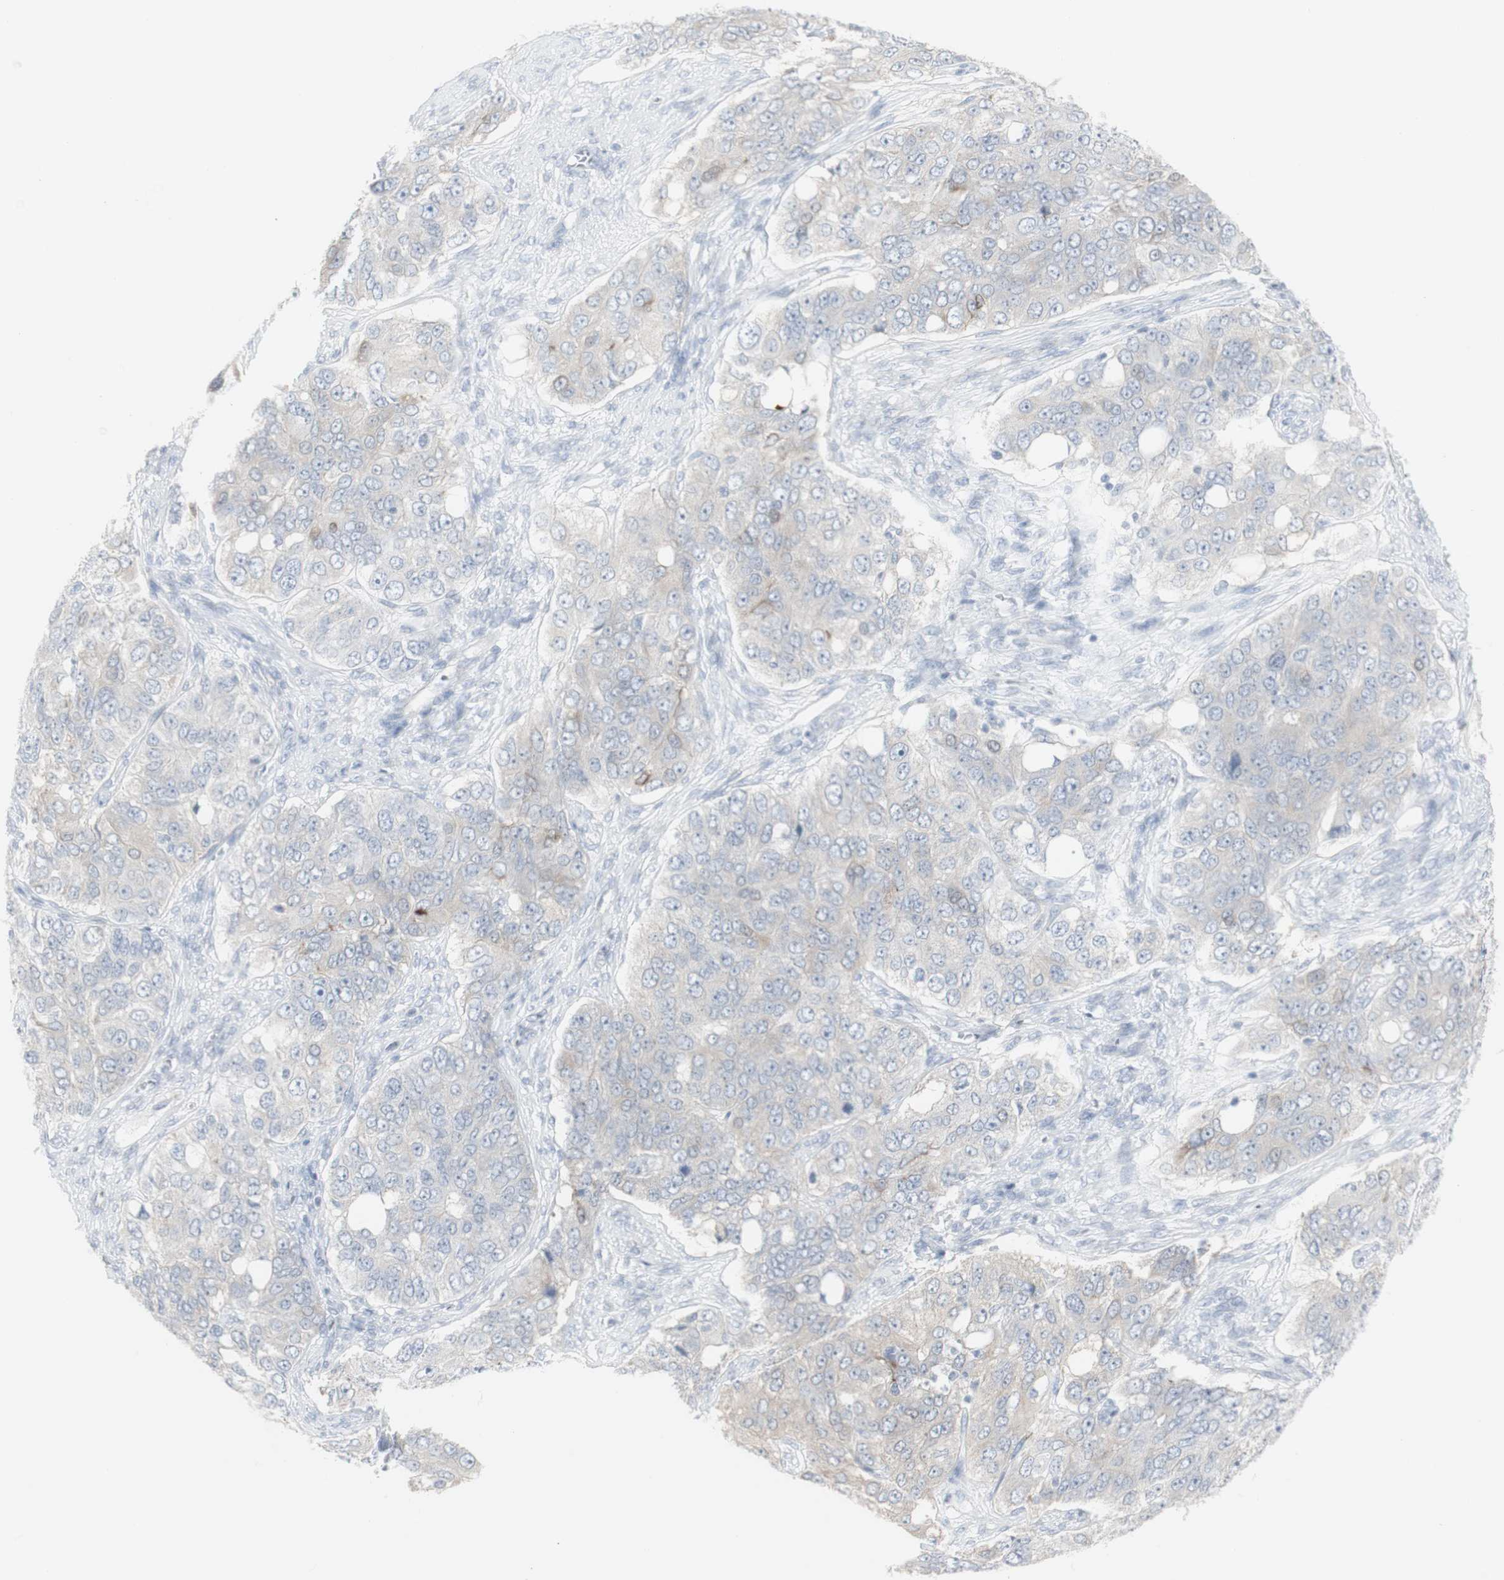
{"staining": {"intensity": "negative", "quantity": "none", "location": "none"}, "tissue": "ovarian cancer", "cell_type": "Tumor cells", "image_type": "cancer", "snomed": [{"axis": "morphology", "description": "Carcinoma, endometroid"}, {"axis": "topography", "description": "Ovary"}], "caption": "Tumor cells show no significant expression in ovarian cancer.", "gene": "ENSG00000198211", "patient": {"sex": "female", "age": 51}}